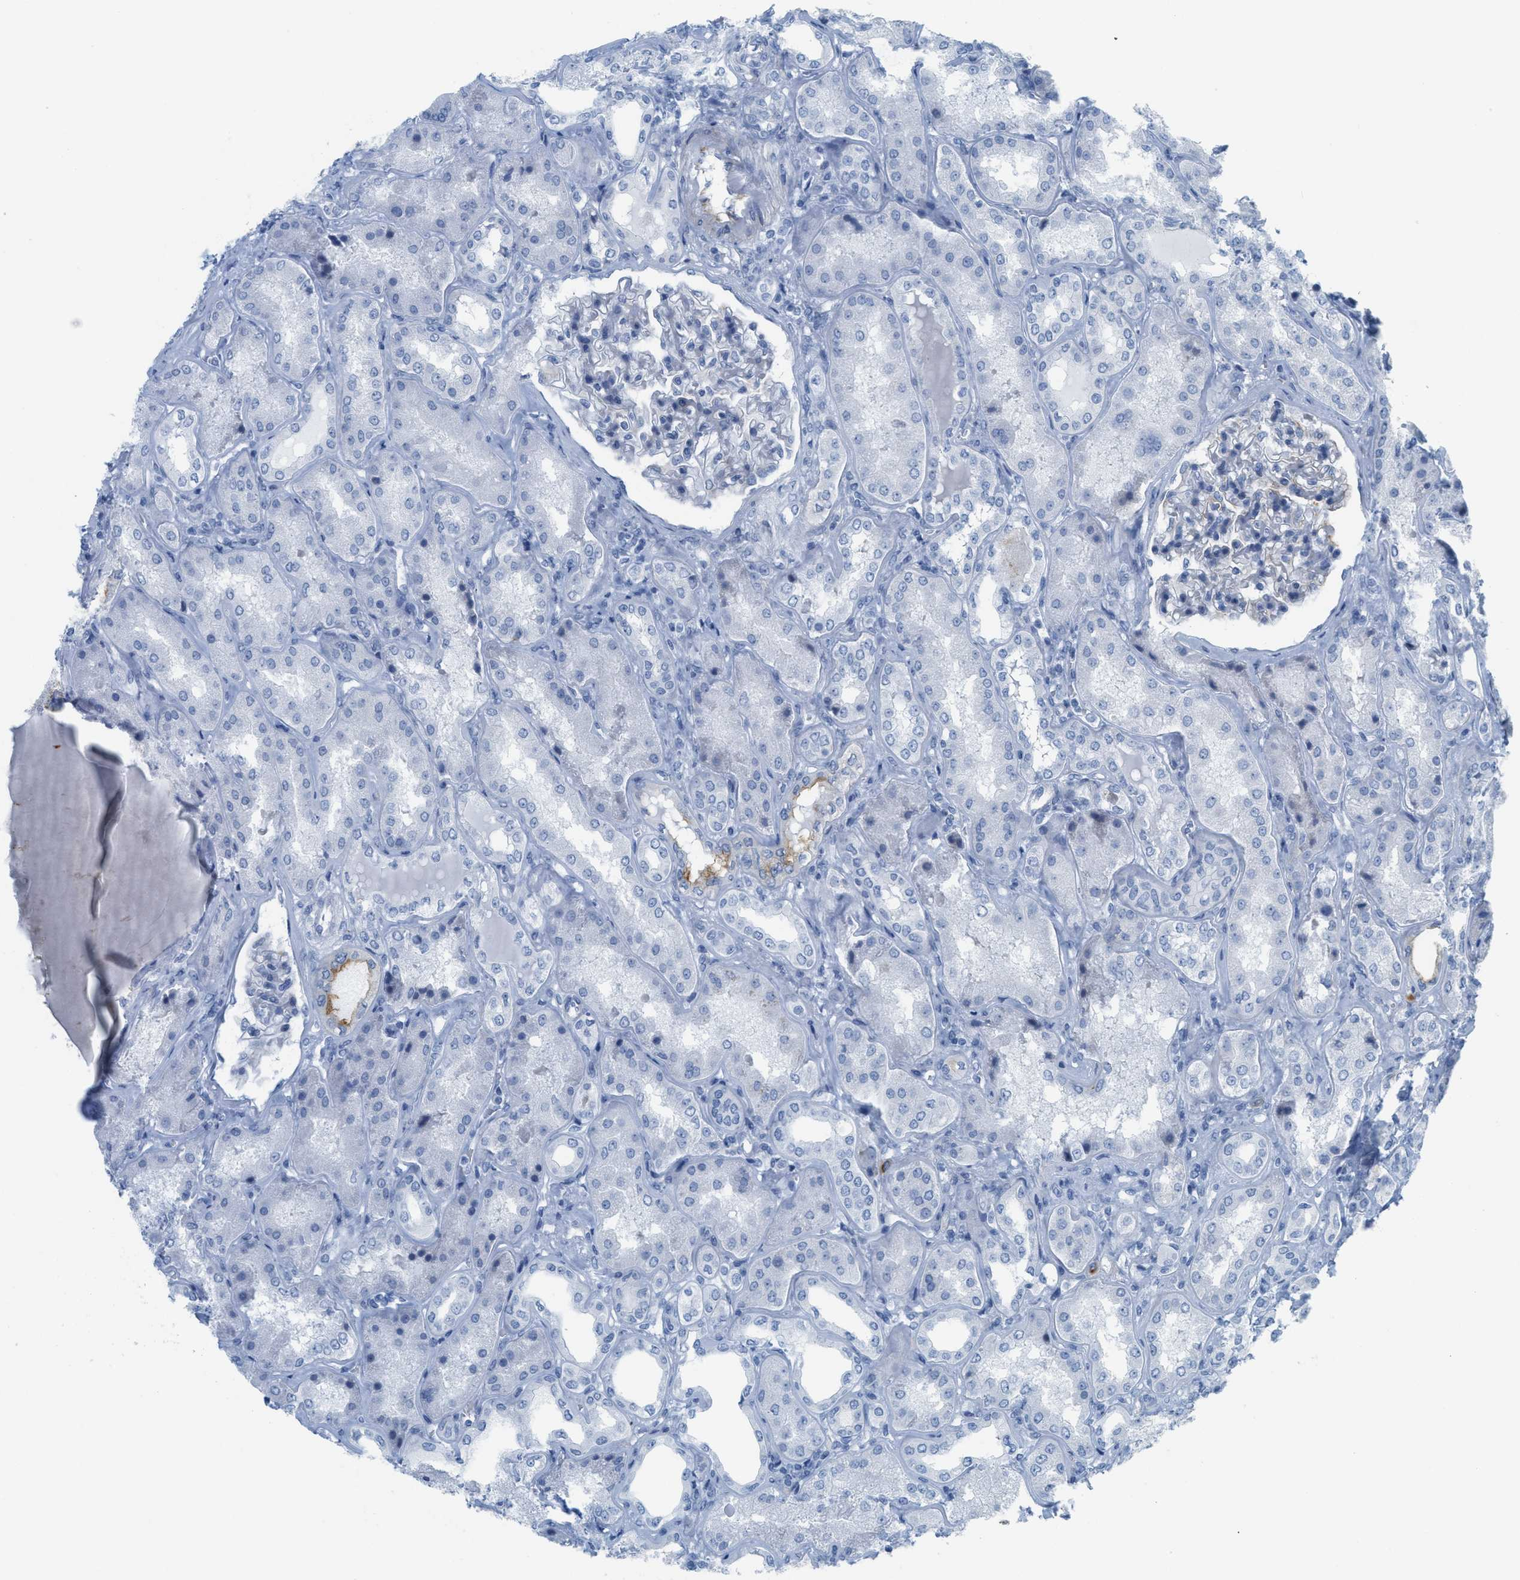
{"staining": {"intensity": "negative", "quantity": "none", "location": "none"}, "tissue": "kidney", "cell_type": "Cells in glomeruli", "image_type": "normal", "snomed": [{"axis": "morphology", "description": "Normal tissue, NOS"}, {"axis": "topography", "description": "Kidney"}], "caption": "High power microscopy histopathology image of an immunohistochemistry micrograph of normal kidney, revealing no significant positivity in cells in glomeruli. (Stains: DAB (3,3'-diaminobenzidine) immunohistochemistry (IHC) with hematoxylin counter stain, Microscopy: brightfield microscopy at high magnification).", "gene": "SLC12A1", "patient": {"sex": "female", "age": 56}}